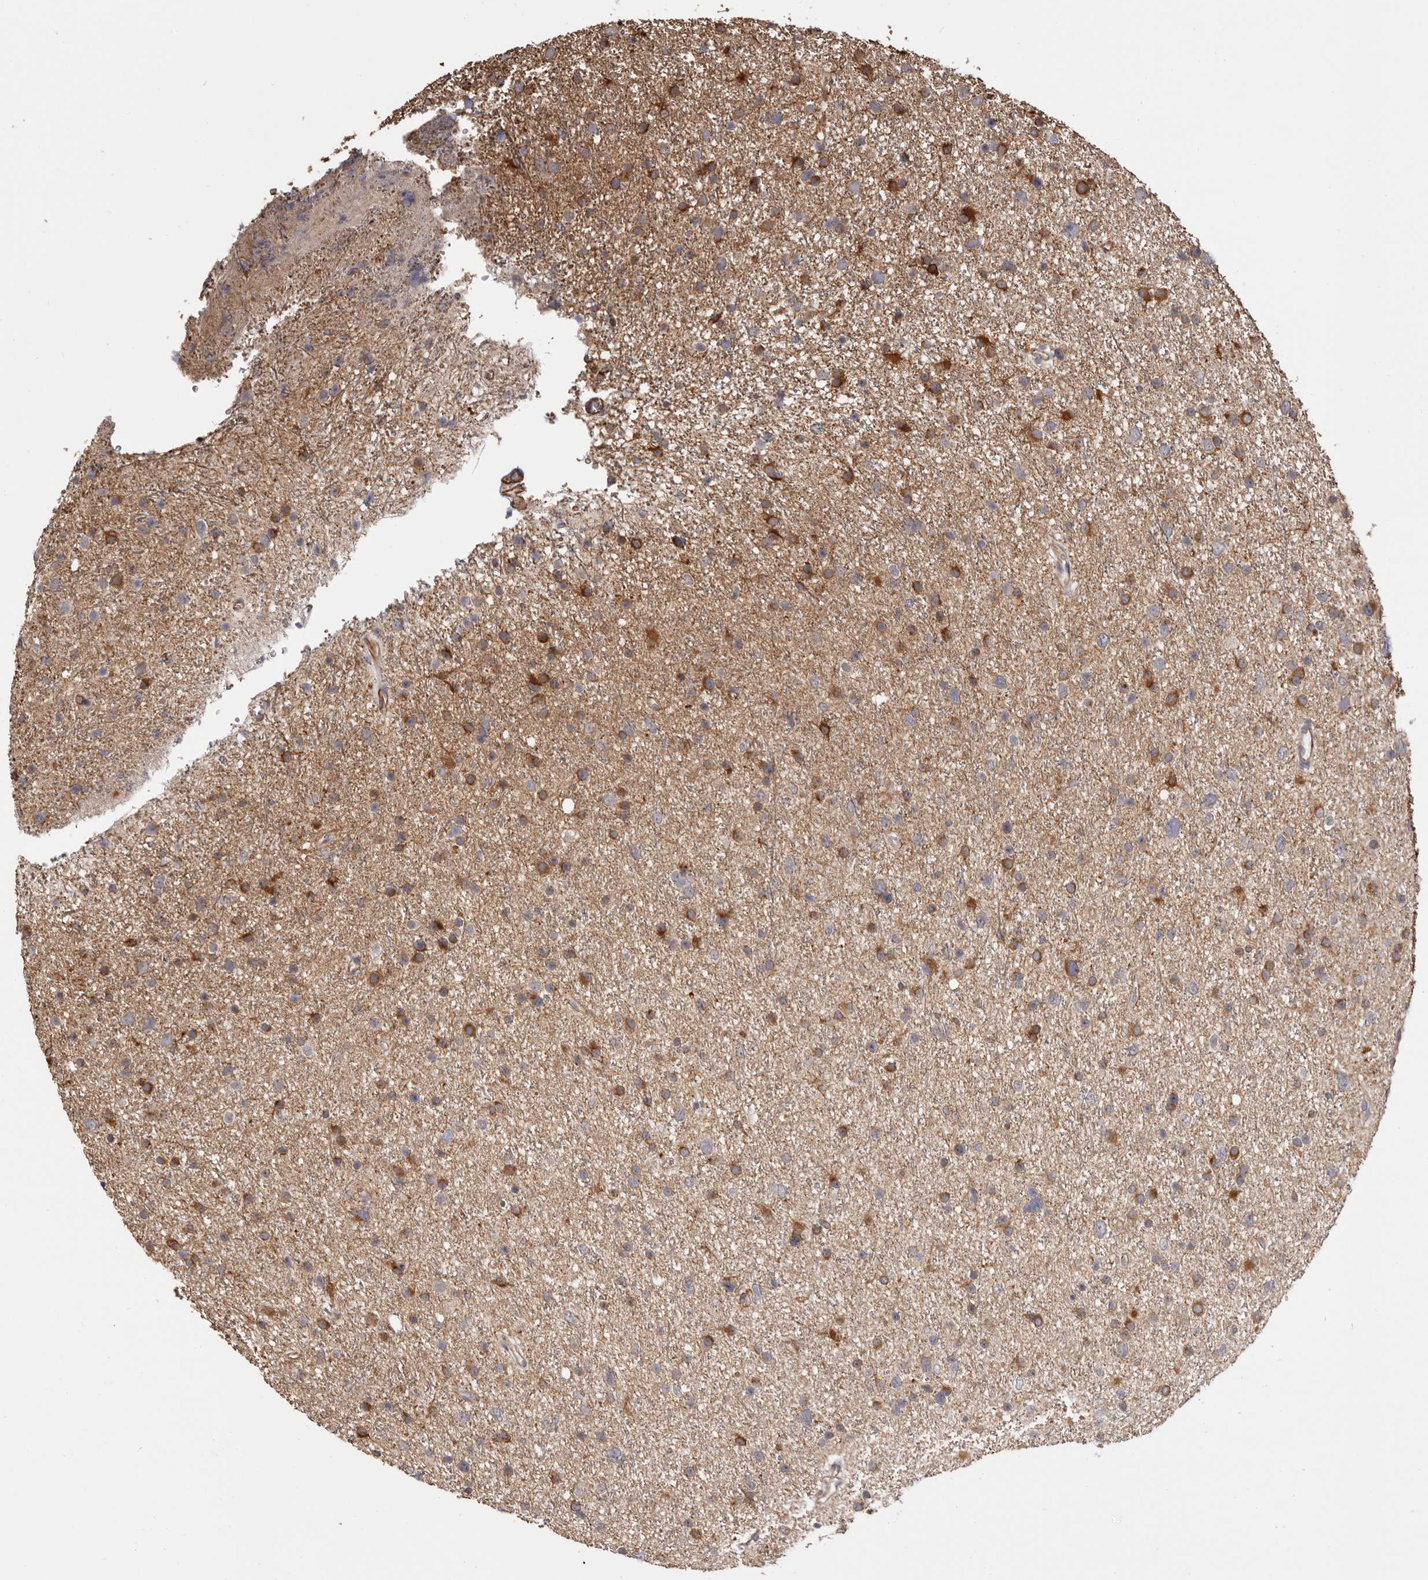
{"staining": {"intensity": "strong", "quantity": "<25%", "location": "cytoplasmic/membranous"}, "tissue": "glioma", "cell_type": "Tumor cells", "image_type": "cancer", "snomed": [{"axis": "morphology", "description": "Glioma, malignant, Low grade"}, {"axis": "topography", "description": "Cerebral cortex"}], "caption": "A high-resolution histopathology image shows immunohistochemistry (IHC) staining of malignant glioma (low-grade), which exhibits strong cytoplasmic/membranous expression in approximately <25% of tumor cells.", "gene": "TNNI1", "patient": {"sex": "female", "age": 39}}